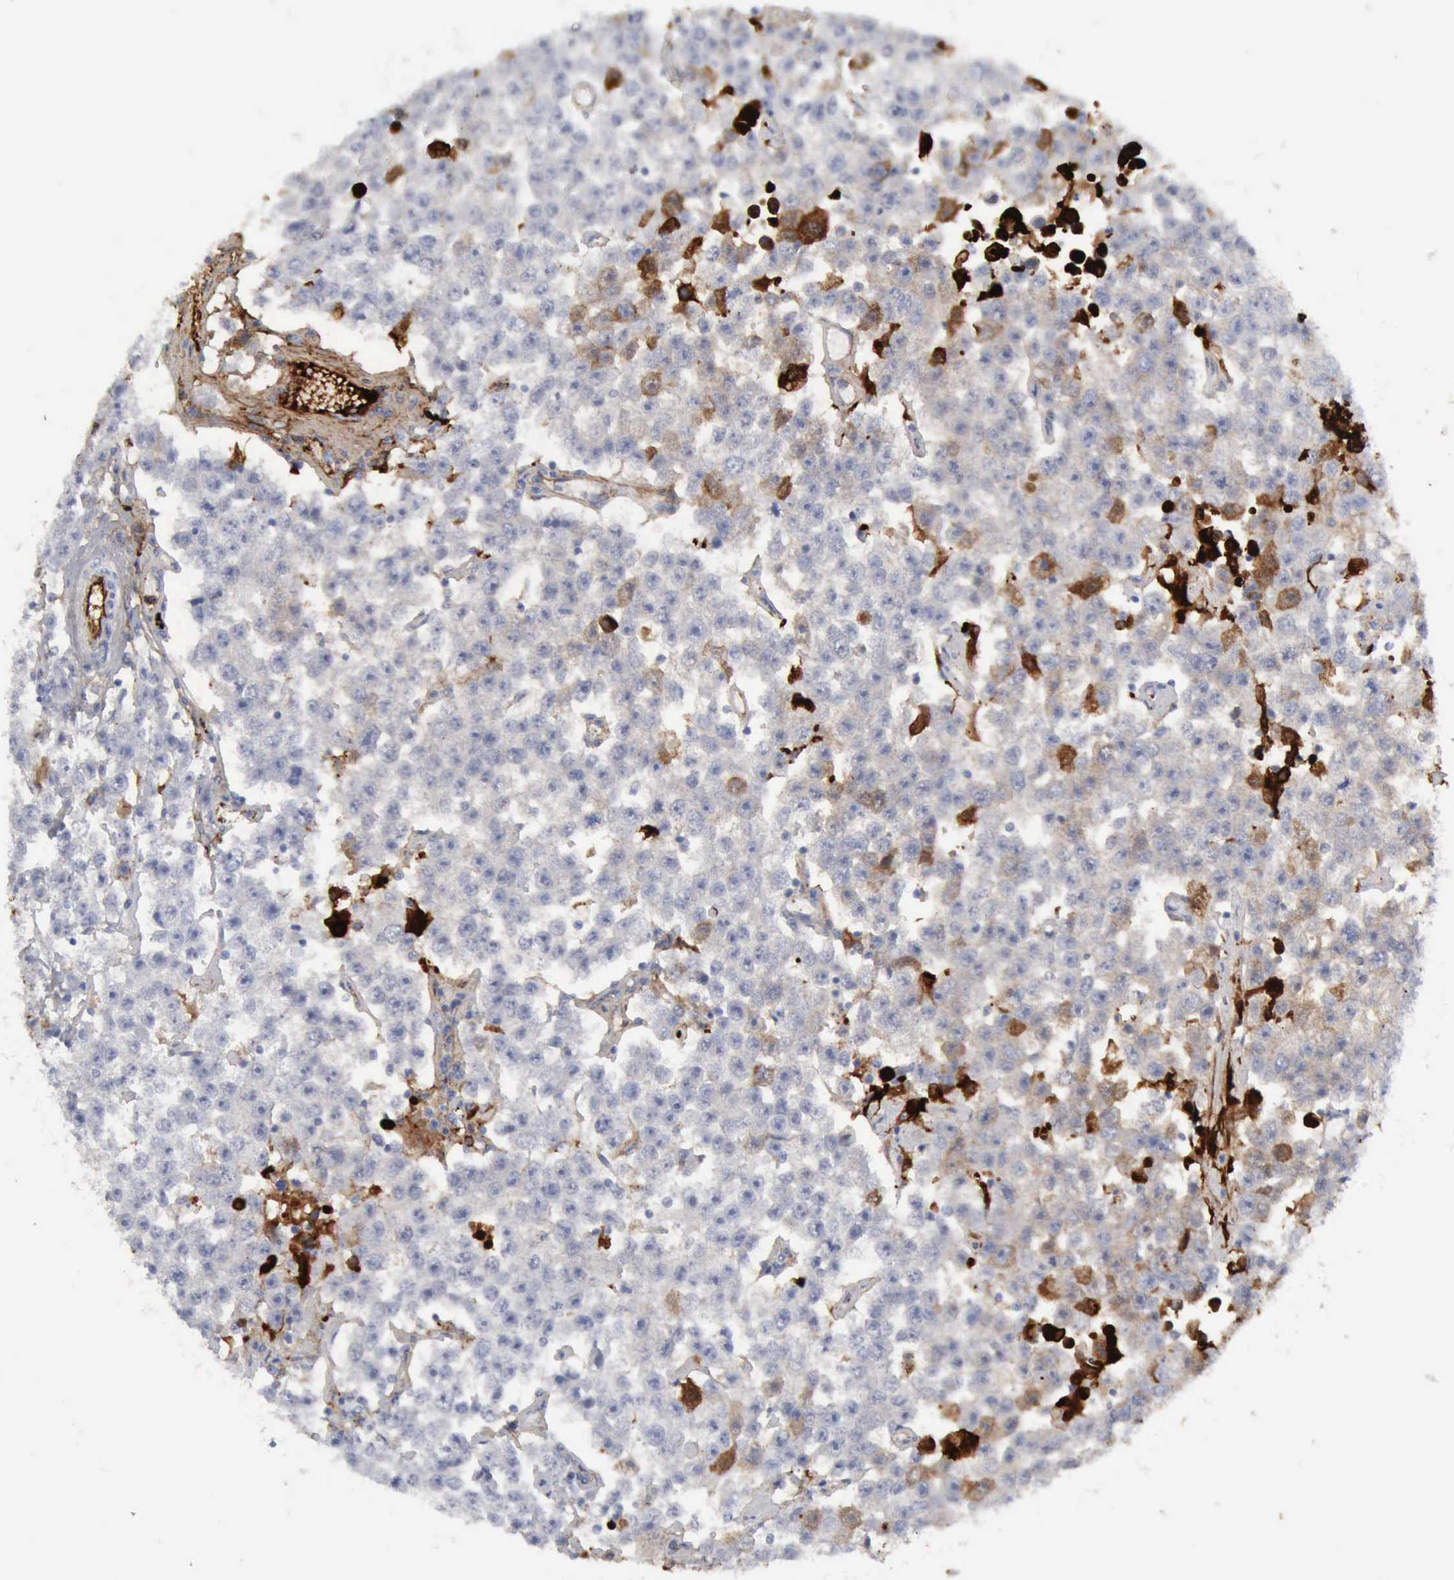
{"staining": {"intensity": "moderate", "quantity": "<25%", "location": "cytoplasmic/membranous"}, "tissue": "testis cancer", "cell_type": "Tumor cells", "image_type": "cancer", "snomed": [{"axis": "morphology", "description": "Seminoma, NOS"}, {"axis": "topography", "description": "Testis"}], "caption": "A low amount of moderate cytoplasmic/membranous expression is identified in approximately <25% of tumor cells in testis seminoma tissue. Nuclei are stained in blue.", "gene": "C4BPA", "patient": {"sex": "male", "age": 52}}